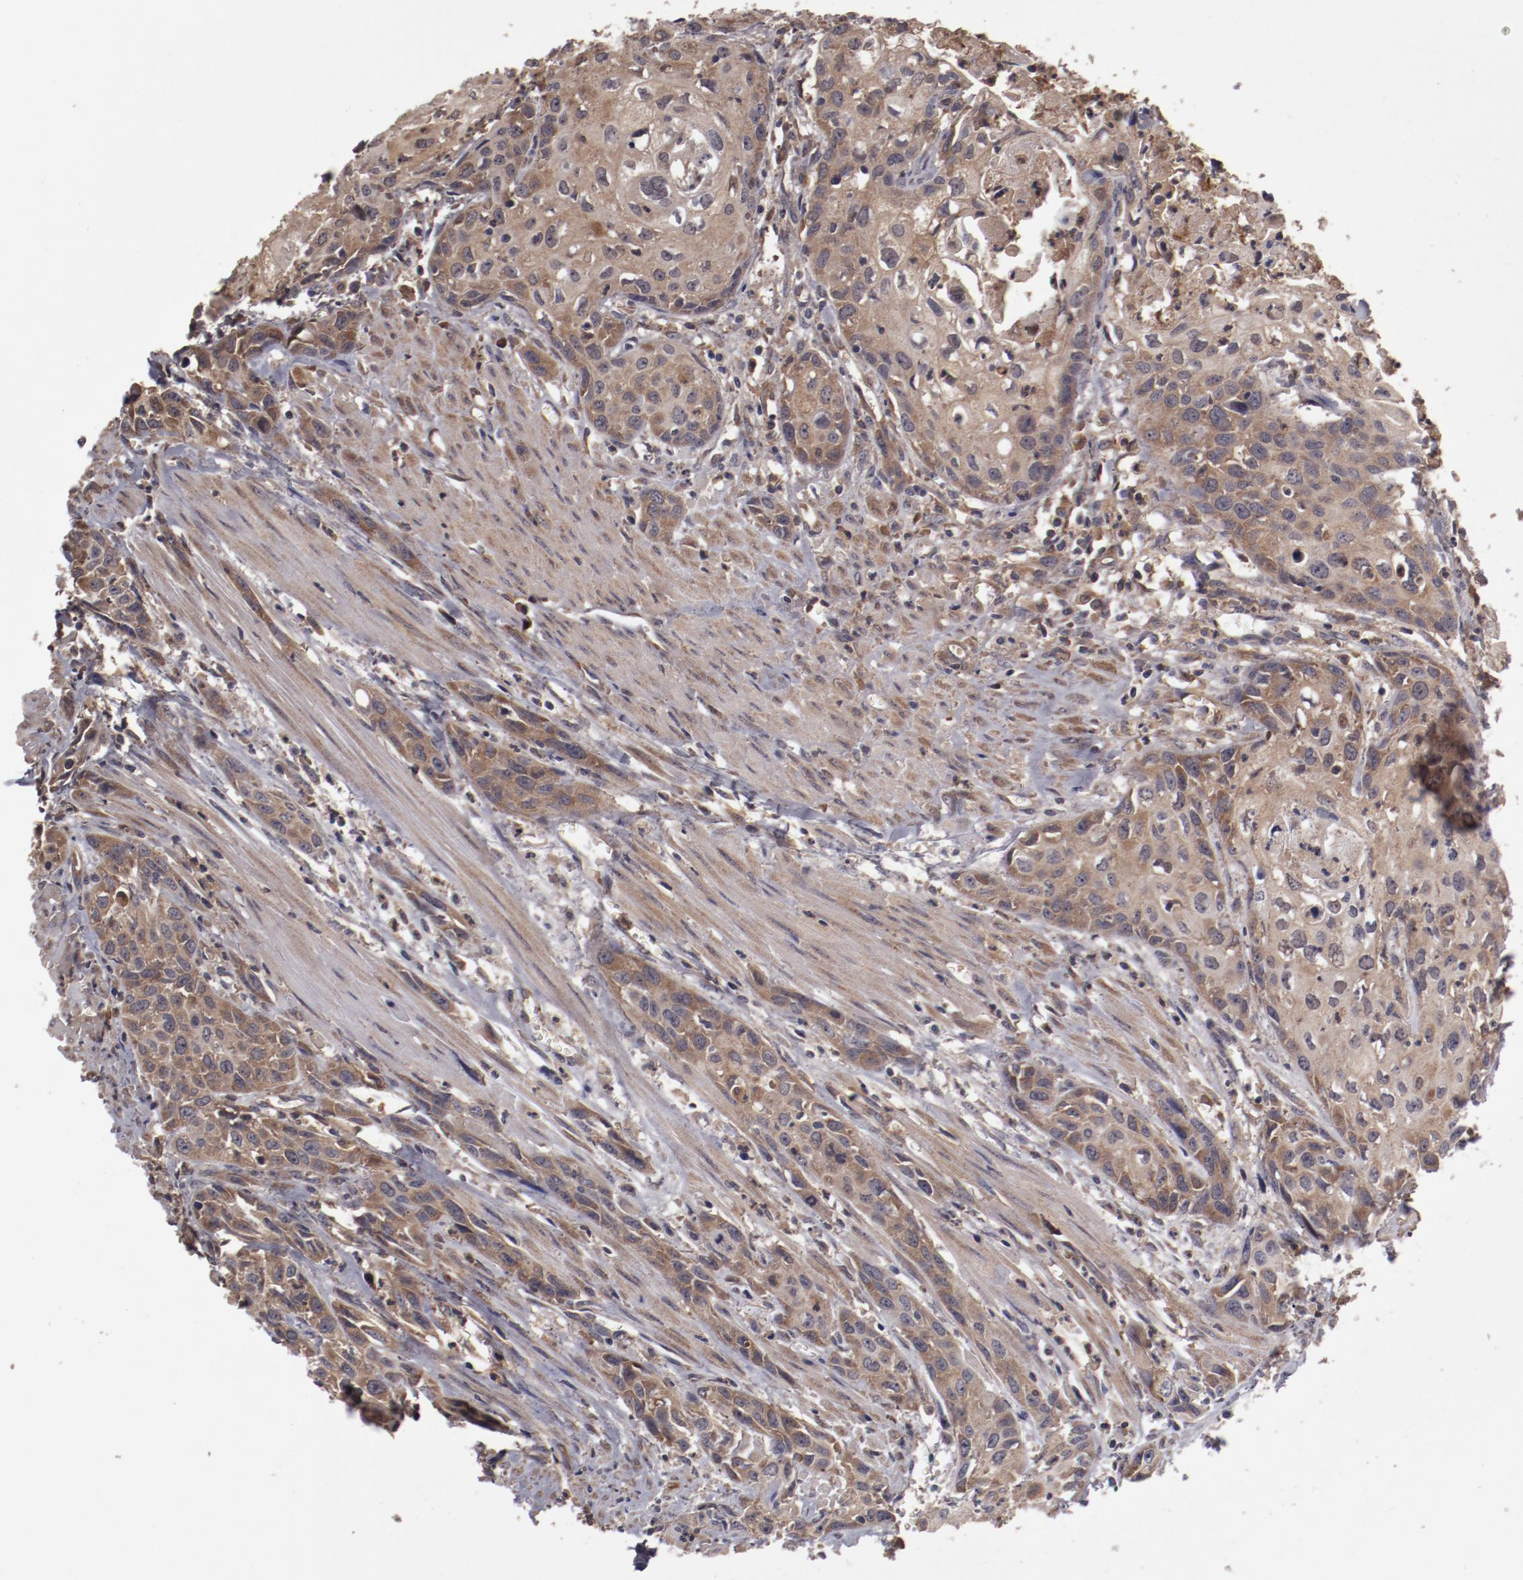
{"staining": {"intensity": "moderate", "quantity": ">75%", "location": "cytoplasmic/membranous"}, "tissue": "urothelial cancer", "cell_type": "Tumor cells", "image_type": "cancer", "snomed": [{"axis": "morphology", "description": "Urothelial carcinoma, High grade"}, {"axis": "topography", "description": "Urinary bladder"}], "caption": "High-magnification brightfield microscopy of high-grade urothelial carcinoma stained with DAB (3,3'-diaminobenzidine) (brown) and counterstained with hematoxylin (blue). tumor cells exhibit moderate cytoplasmic/membranous positivity is seen in approximately>75% of cells. (Stains: DAB in brown, nuclei in blue, Microscopy: brightfield microscopy at high magnification).", "gene": "CP", "patient": {"sex": "male", "age": 54}}